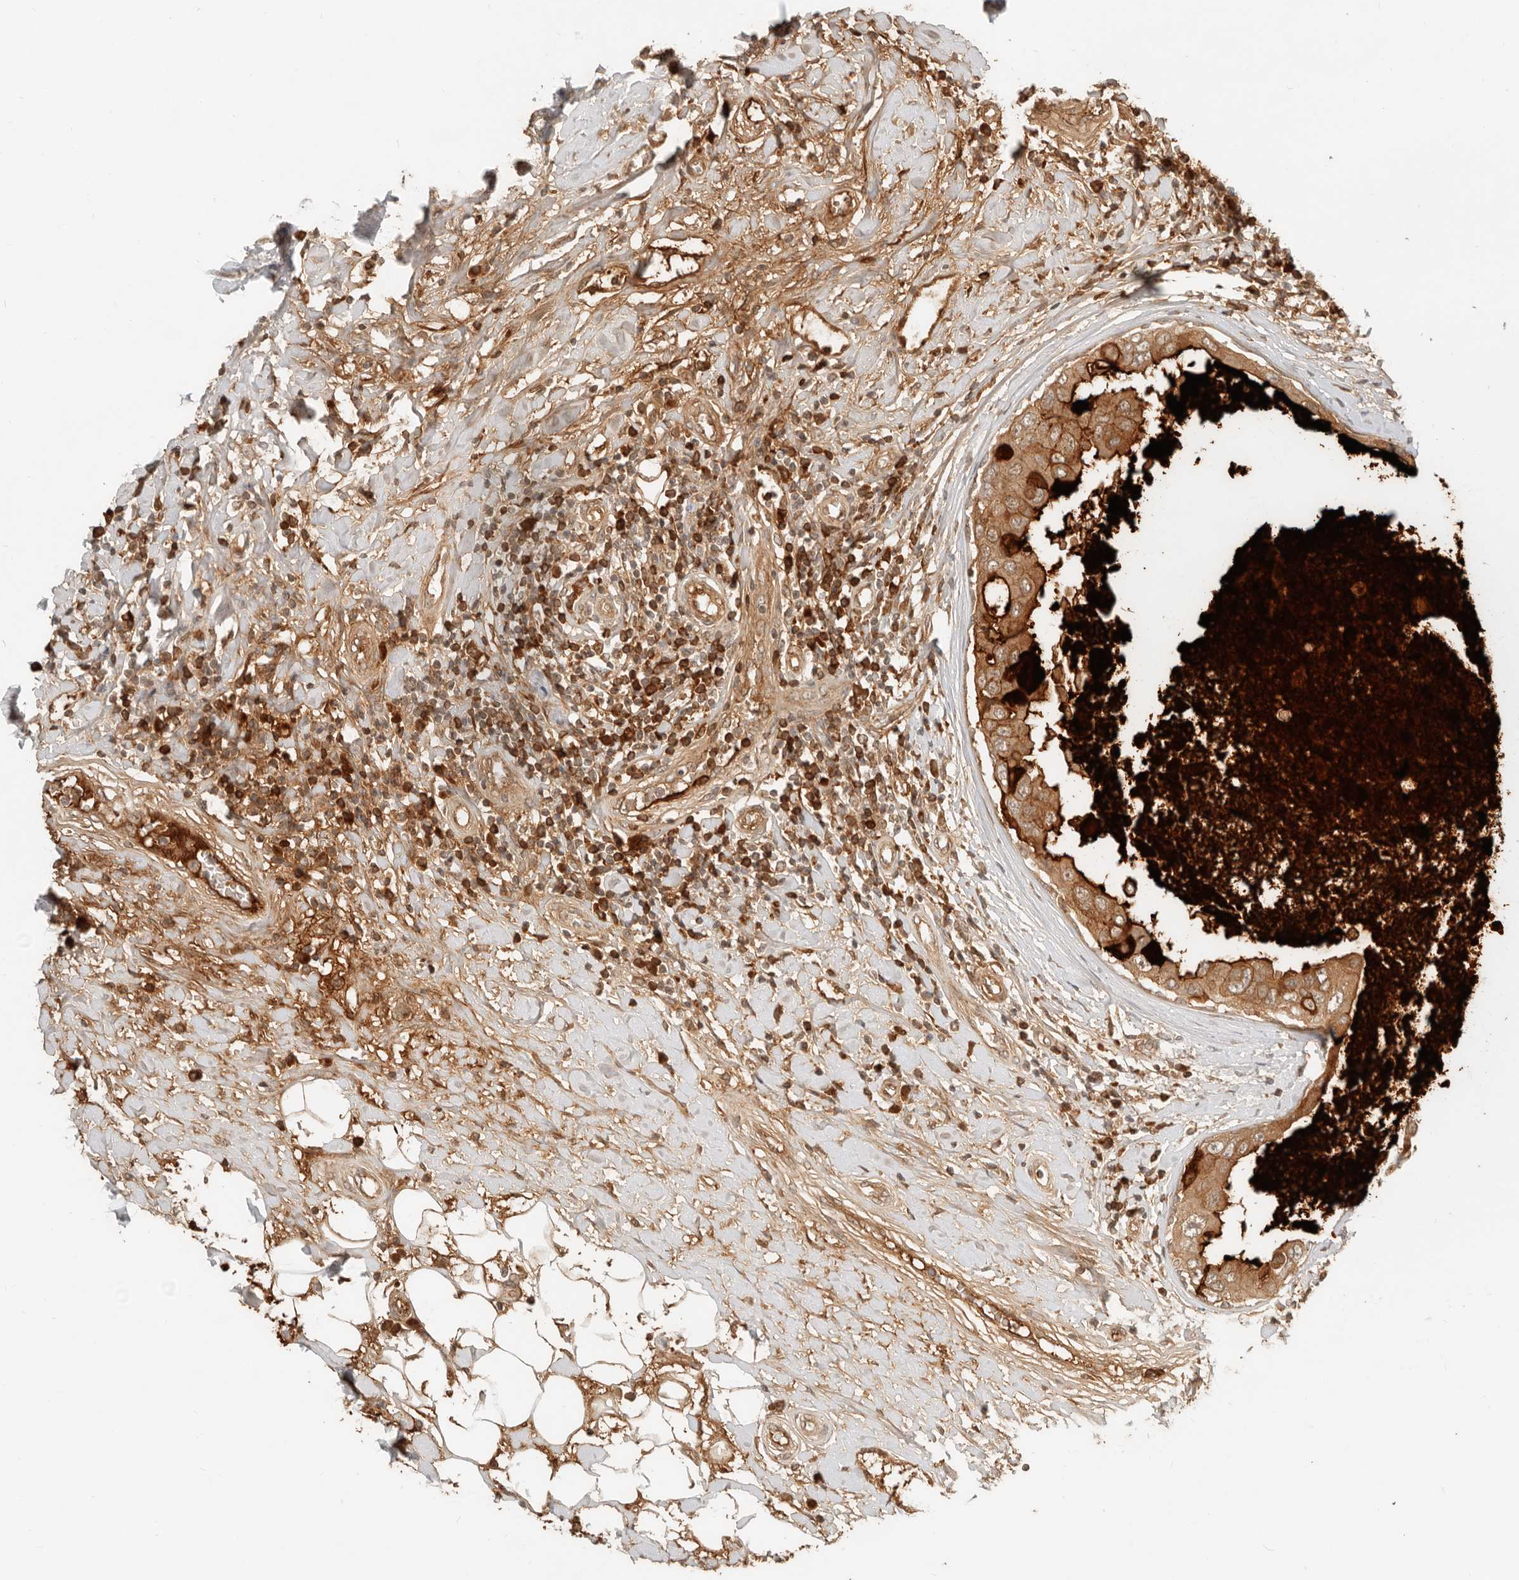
{"staining": {"intensity": "moderate", "quantity": ">75%", "location": "cytoplasmic/membranous"}, "tissue": "breast cancer", "cell_type": "Tumor cells", "image_type": "cancer", "snomed": [{"axis": "morphology", "description": "Duct carcinoma"}, {"axis": "topography", "description": "Breast"}], "caption": "Tumor cells display medium levels of moderate cytoplasmic/membranous expression in about >75% of cells in breast invasive ductal carcinoma.", "gene": "BAALC", "patient": {"sex": "female", "age": 27}}